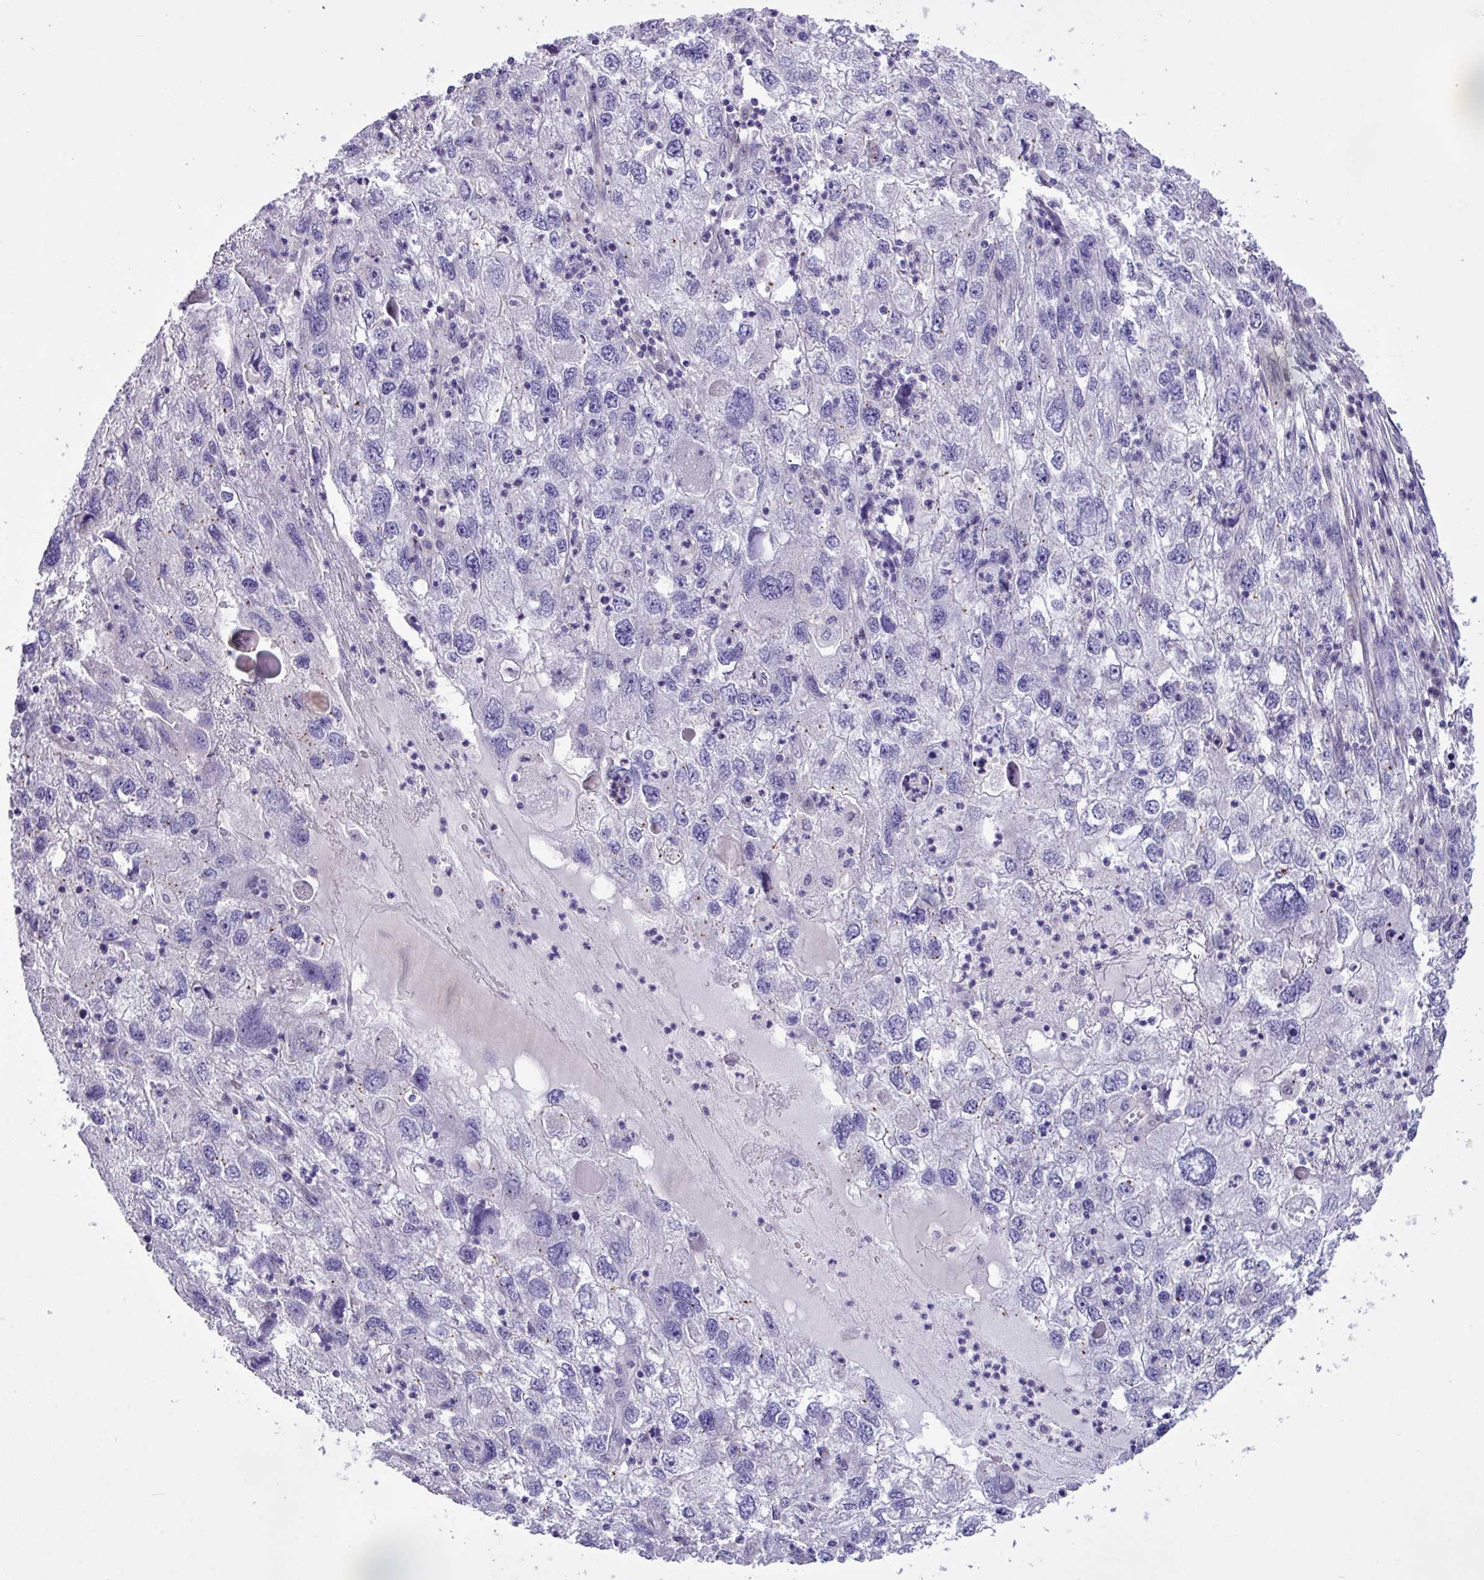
{"staining": {"intensity": "negative", "quantity": "none", "location": "none"}, "tissue": "endometrial cancer", "cell_type": "Tumor cells", "image_type": "cancer", "snomed": [{"axis": "morphology", "description": "Adenocarcinoma, NOS"}, {"axis": "topography", "description": "Endometrium"}], "caption": "The image displays no staining of tumor cells in endometrial adenocarcinoma. Nuclei are stained in blue.", "gene": "SPINK8", "patient": {"sex": "female", "age": 49}}